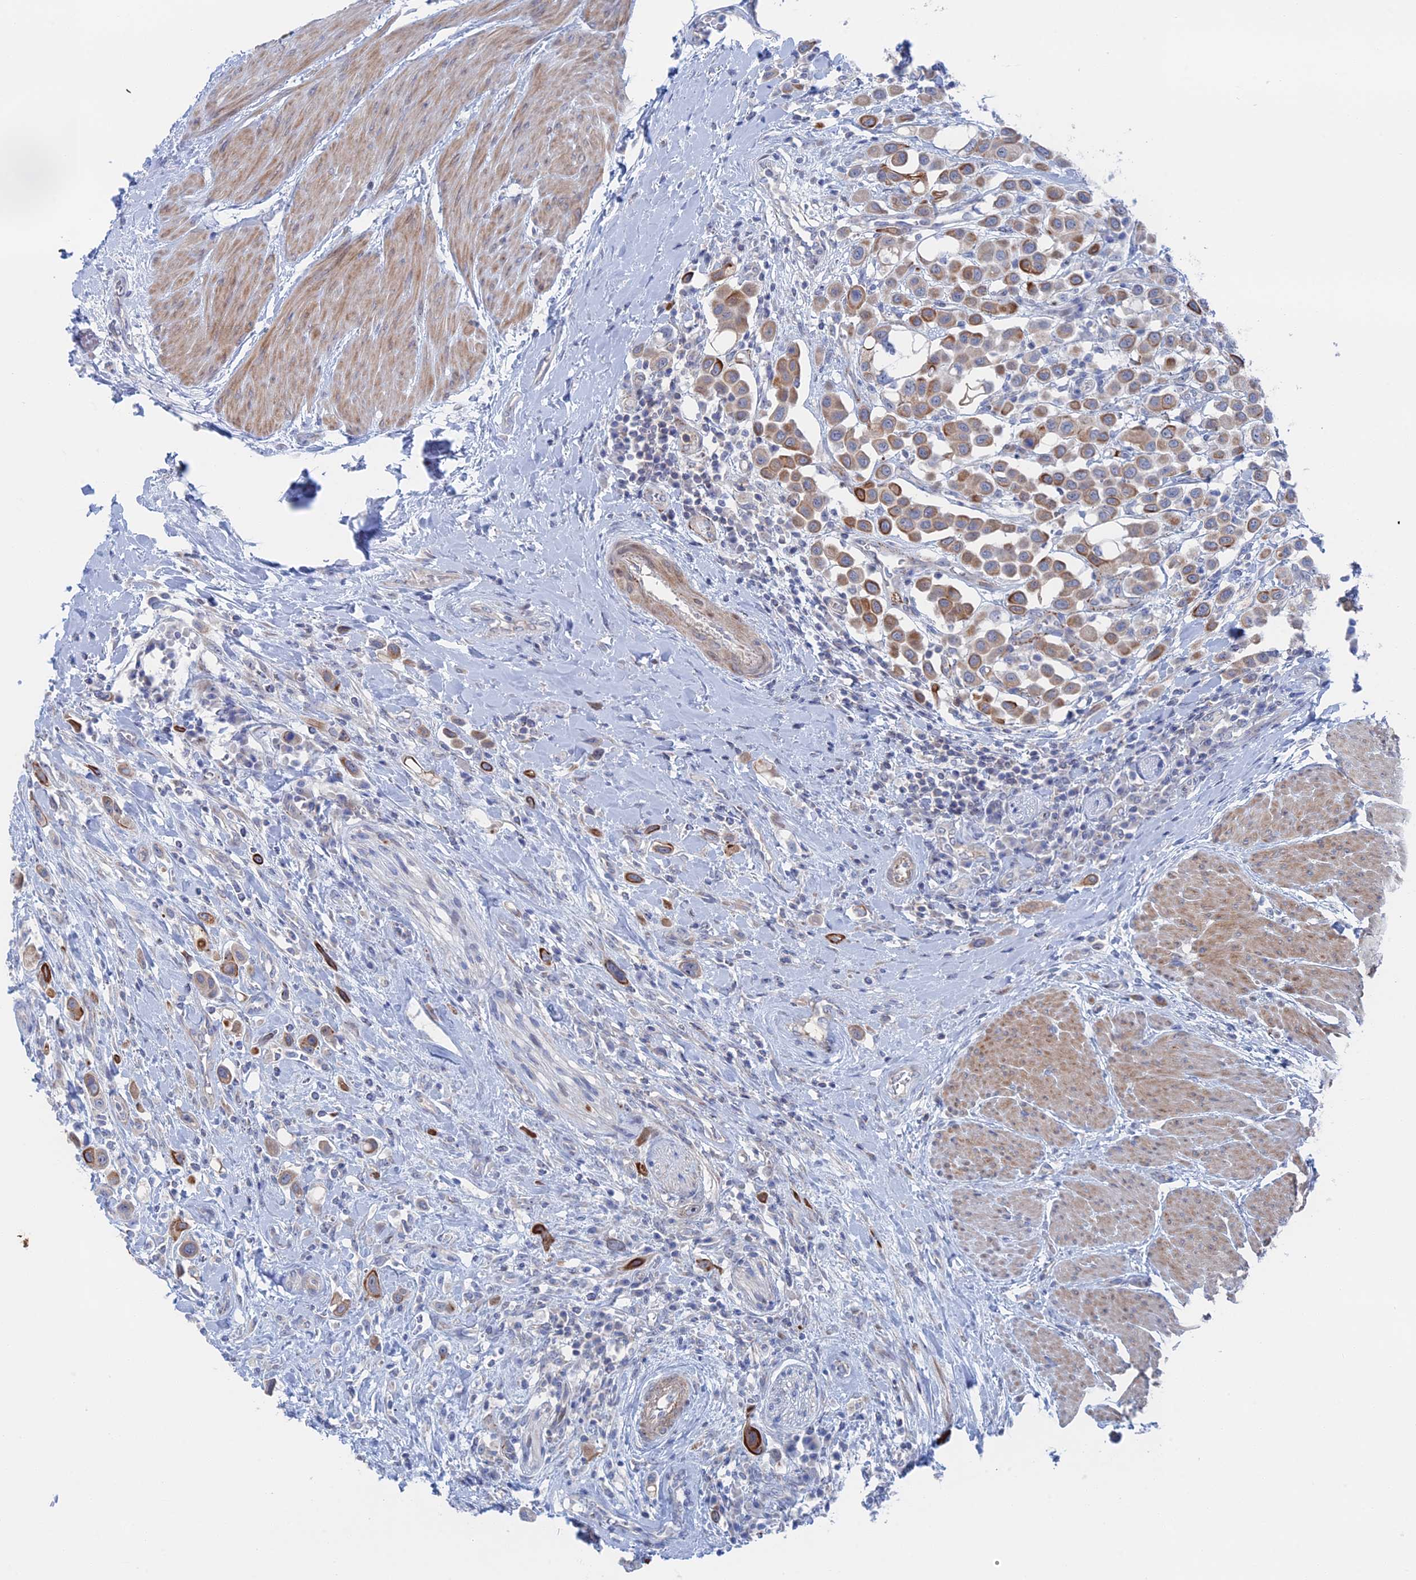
{"staining": {"intensity": "moderate", "quantity": "25%-75%", "location": "cytoplasmic/membranous"}, "tissue": "urothelial cancer", "cell_type": "Tumor cells", "image_type": "cancer", "snomed": [{"axis": "morphology", "description": "Urothelial carcinoma, High grade"}, {"axis": "topography", "description": "Urinary bladder"}], "caption": "Protein analysis of urothelial cancer tissue exhibits moderate cytoplasmic/membranous expression in approximately 25%-75% of tumor cells.", "gene": "IL7", "patient": {"sex": "male", "age": 50}}